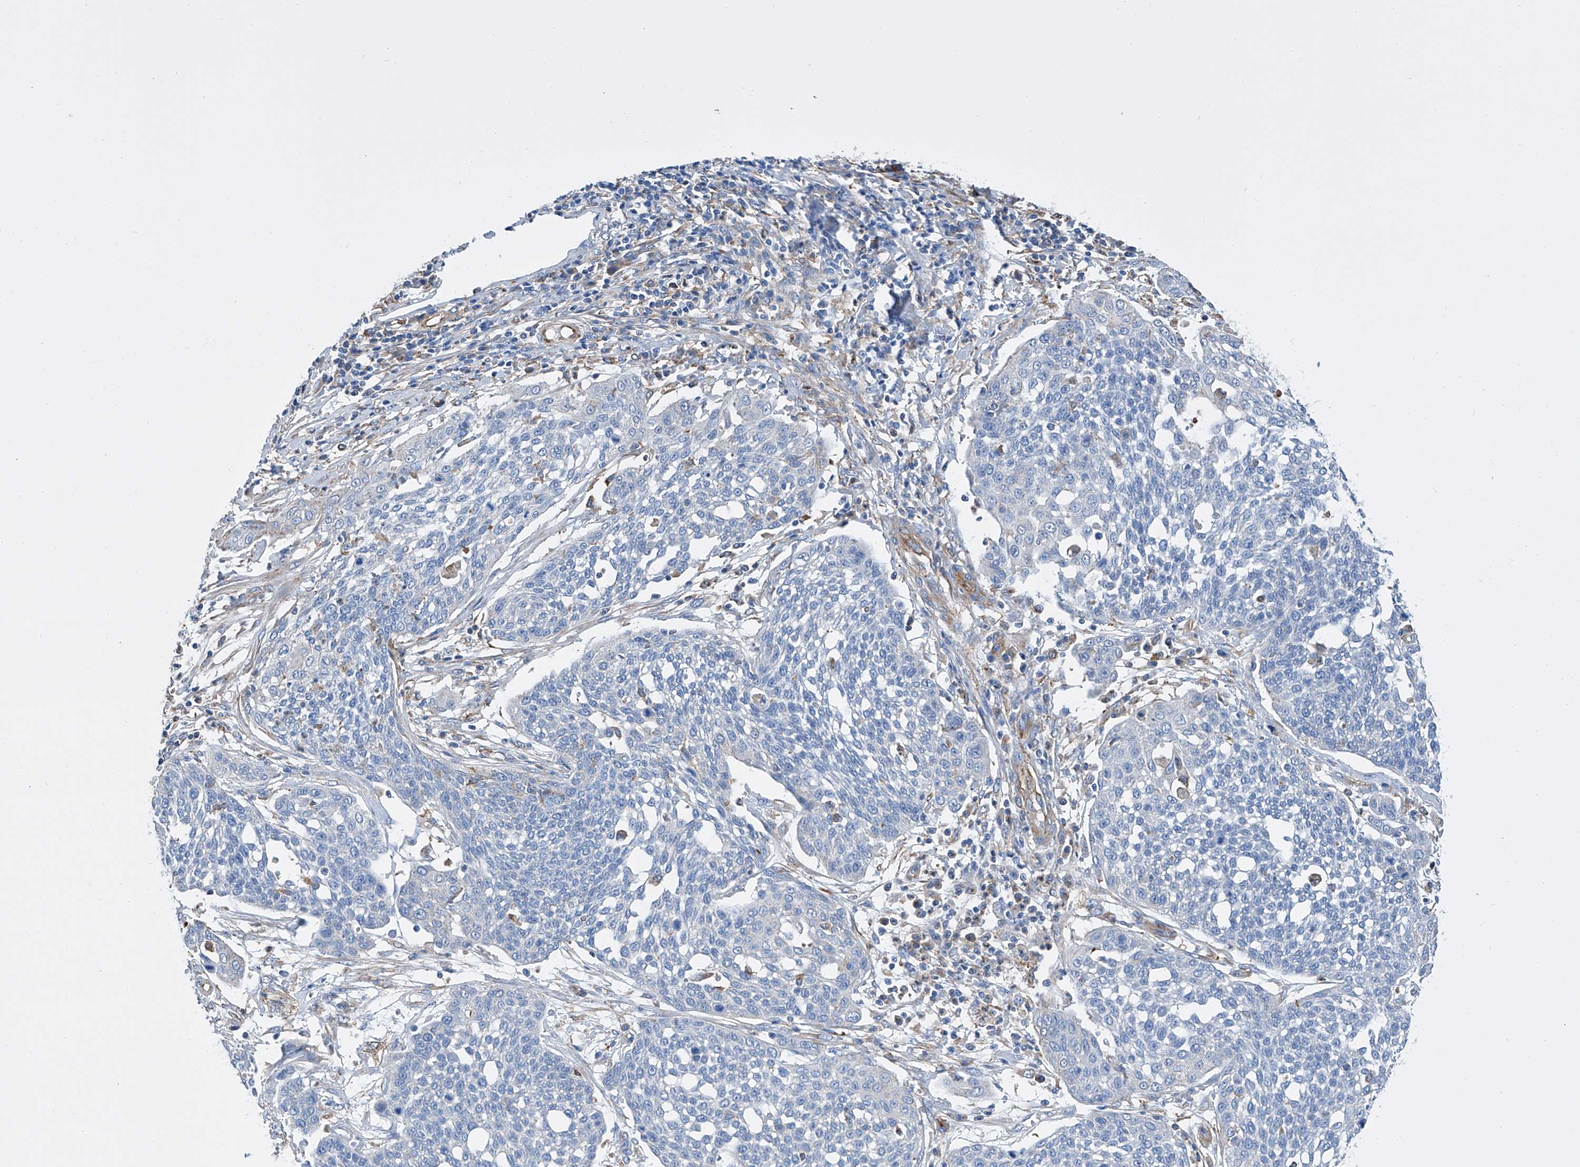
{"staining": {"intensity": "negative", "quantity": "none", "location": "none"}, "tissue": "cervical cancer", "cell_type": "Tumor cells", "image_type": "cancer", "snomed": [{"axis": "morphology", "description": "Squamous cell carcinoma, NOS"}, {"axis": "topography", "description": "Cervix"}], "caption": "High magnification brightfield microscopy of squamous cell carcinoma (cervical) stained with DAB (3,3'-diaminobenzidine) (brown) and counterstained with hematoxylin (blue): tumor cells show no significant expression.", "gene": "GPT", "patient": {"sex": "female", "age": 34}}